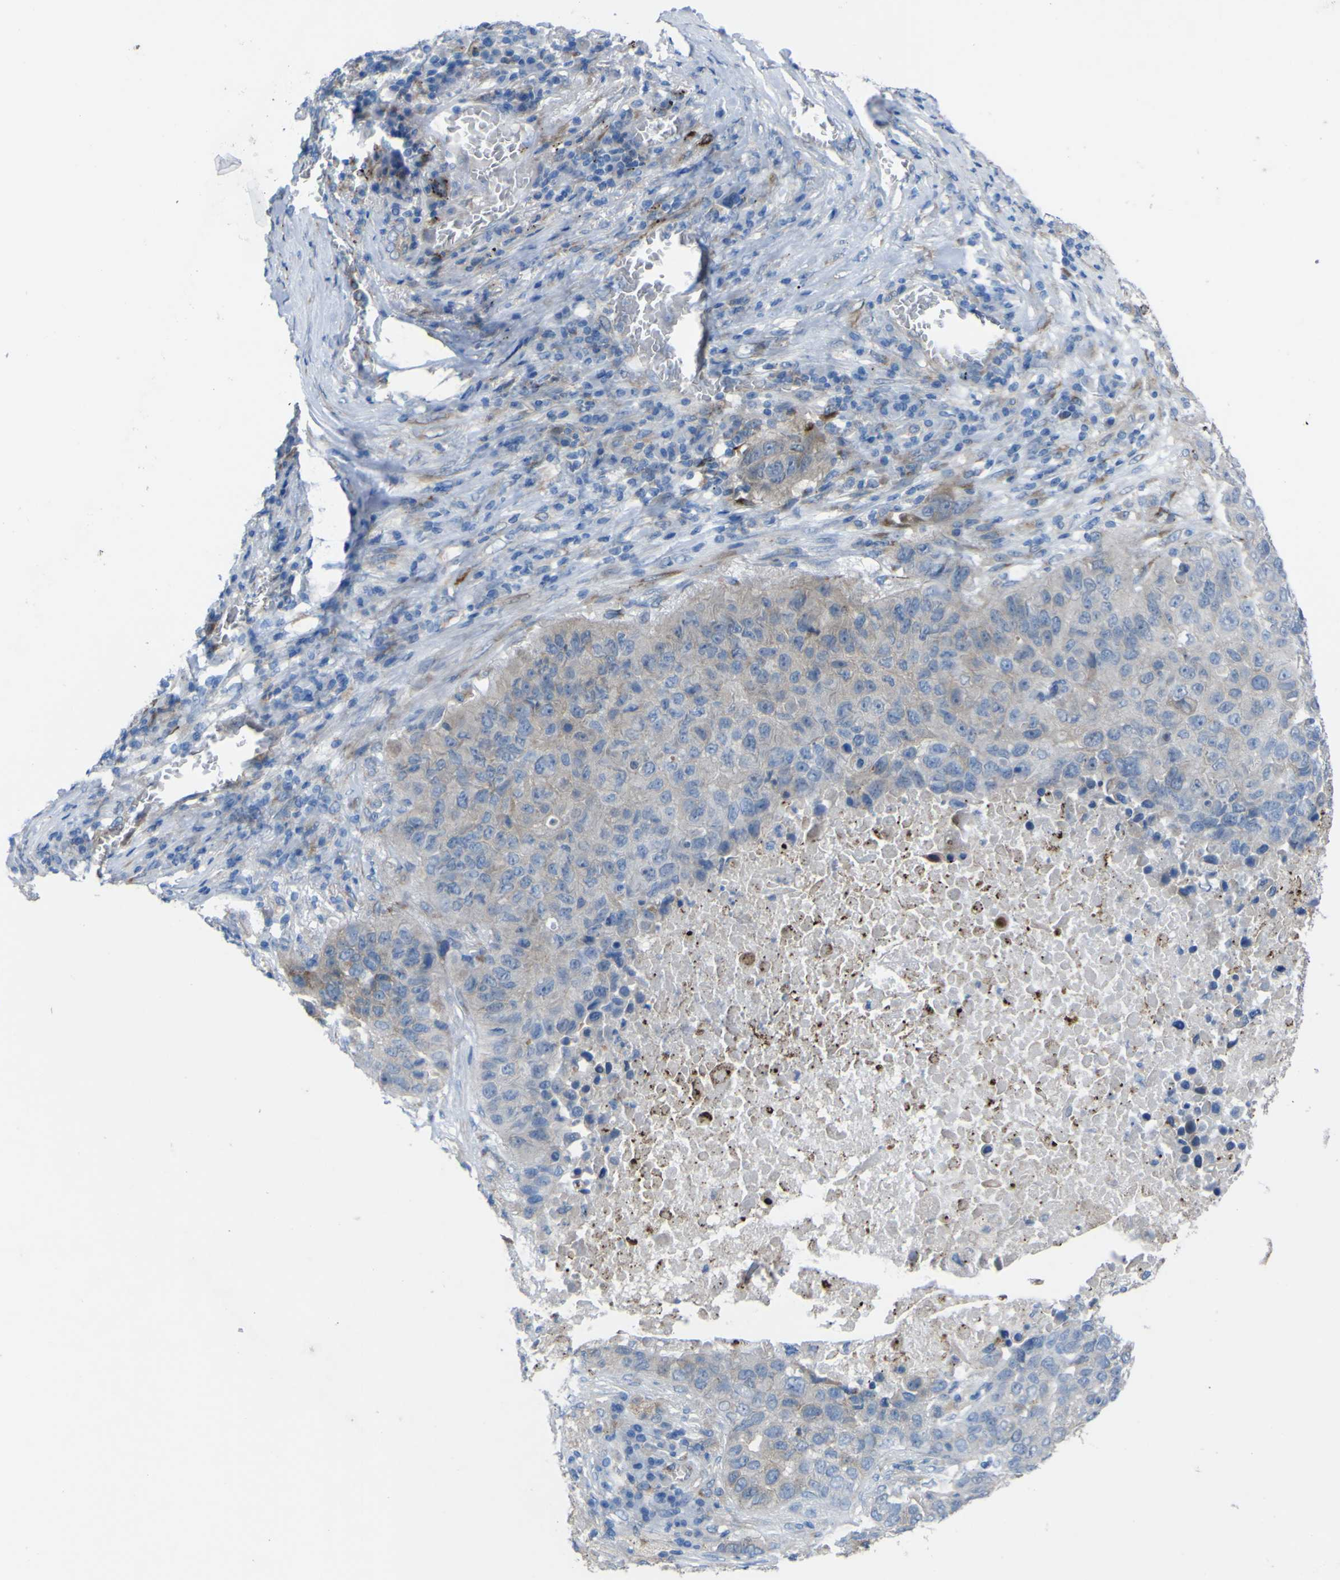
{"staining": {"intensity": "weak", "quantity": "<25%", "location": "cytoplasmic/membranous"}, "tissue": "lung cancer", "cell_type": "Tumor cells", "image_type": "cancer", "snomed": [{"axis": "morphology", "description": "Squamous cell carcinoma, NOS"}, {"axis": "topography", "description": "Lung"}], "caption": "Image shows no protein staining in tumor cells of lung squamous cell carcinoma tissue. (Brightfield microscopy of DAB (3,3'-diaminobenzidine) immunohistochemistry (IHC) at high magnification).", "gene": "CST3", "patient": {"sex": "male", "age": 57}}